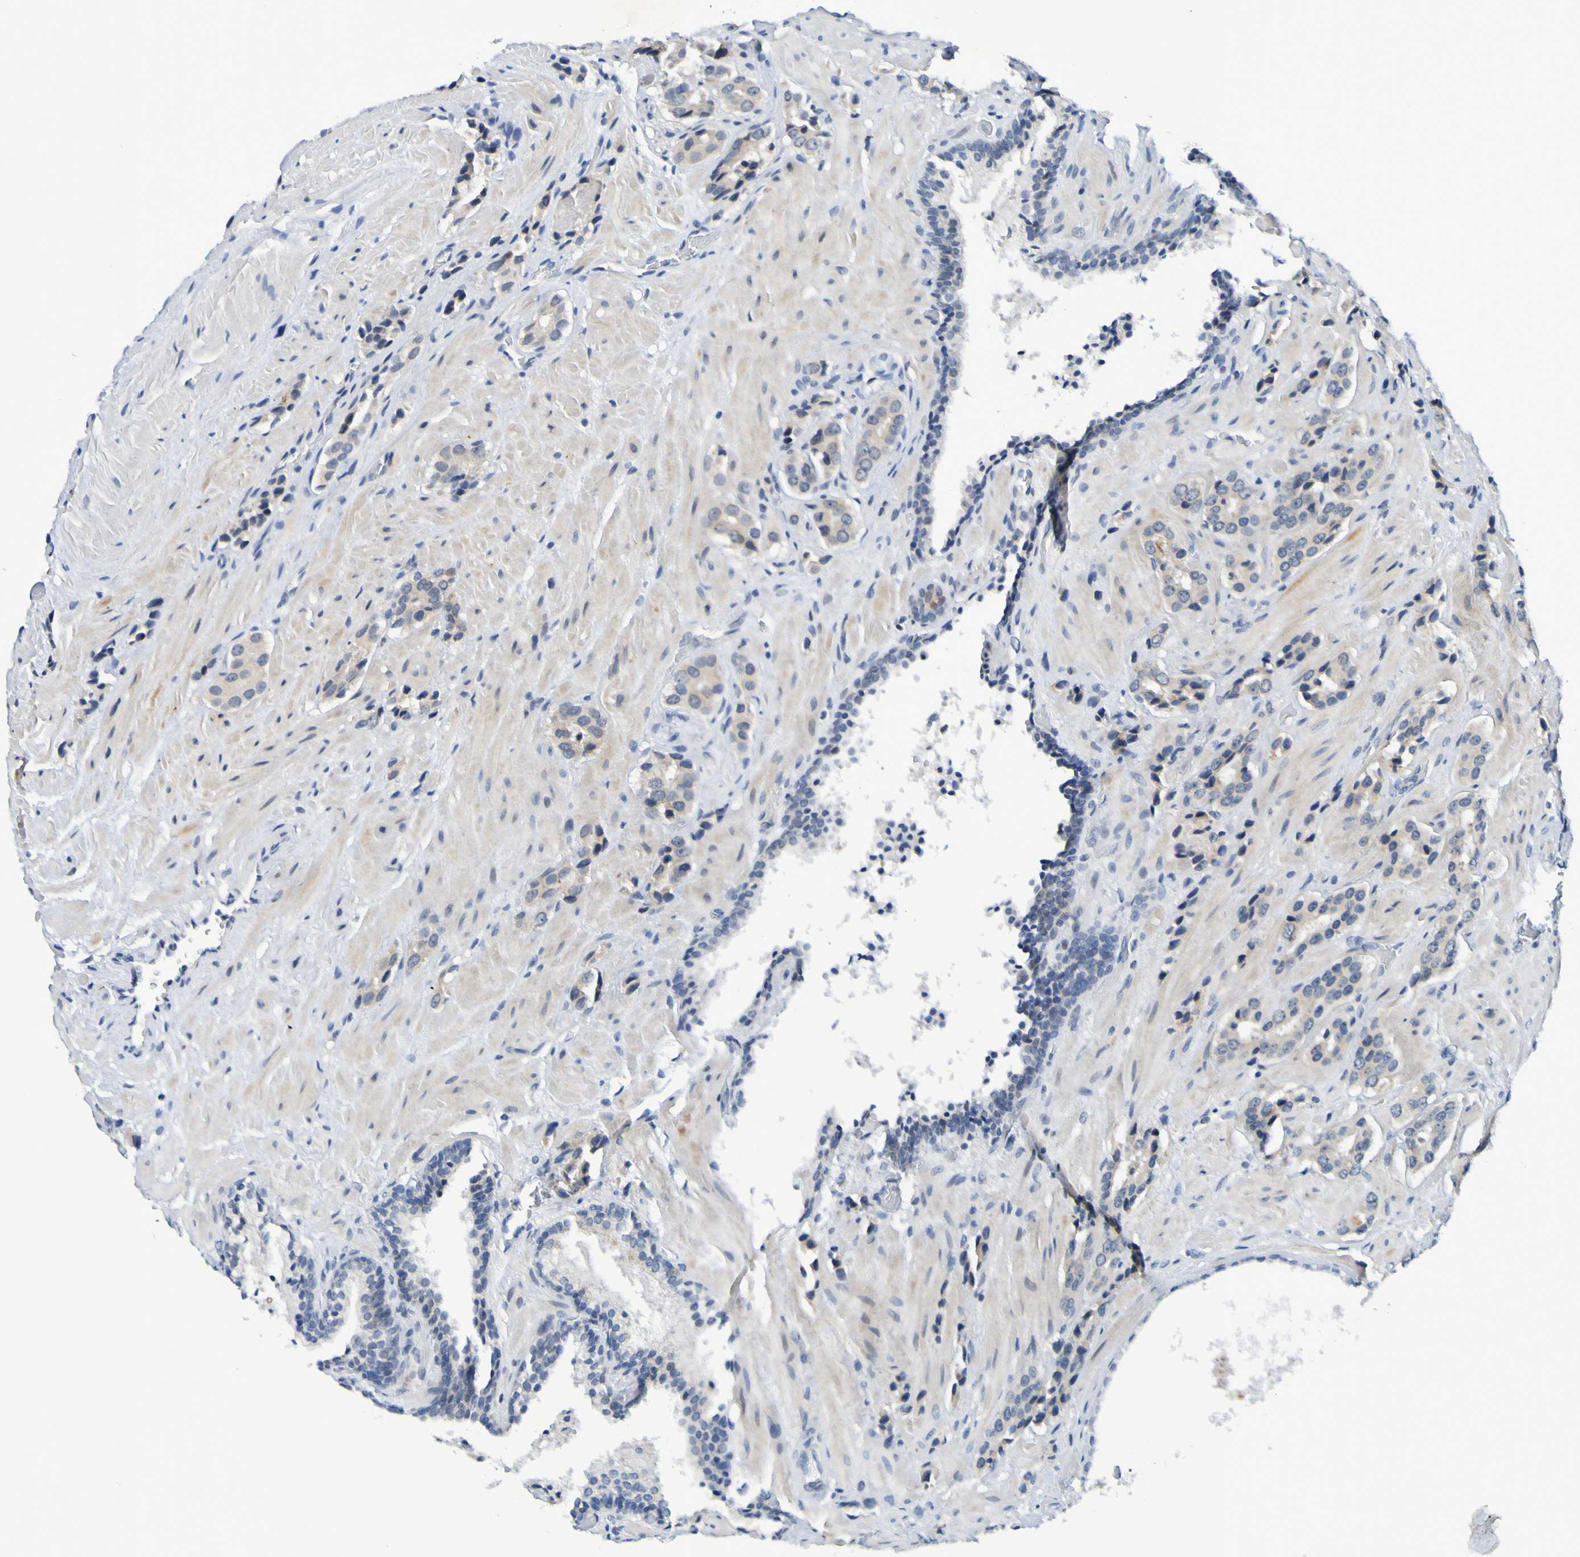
{"staining": {"intensity": "negative", "quantity": "none", "location": "none"}, "tissue": "prostate cancer", "cell_type": "Tumor cells", "image_type": "cancer", "snomed": [{"axis": "morphology", "description": "Adenocarcinoma, High grade"}, {"axis": "topography", "description": "Prostate"}], "caption": "DAB immunohistochemical staining of human prostate cancer shows no significant positivity in tumor cells.", "gene": "VMA21", "patient": {"sex": "male", "age": 64}}